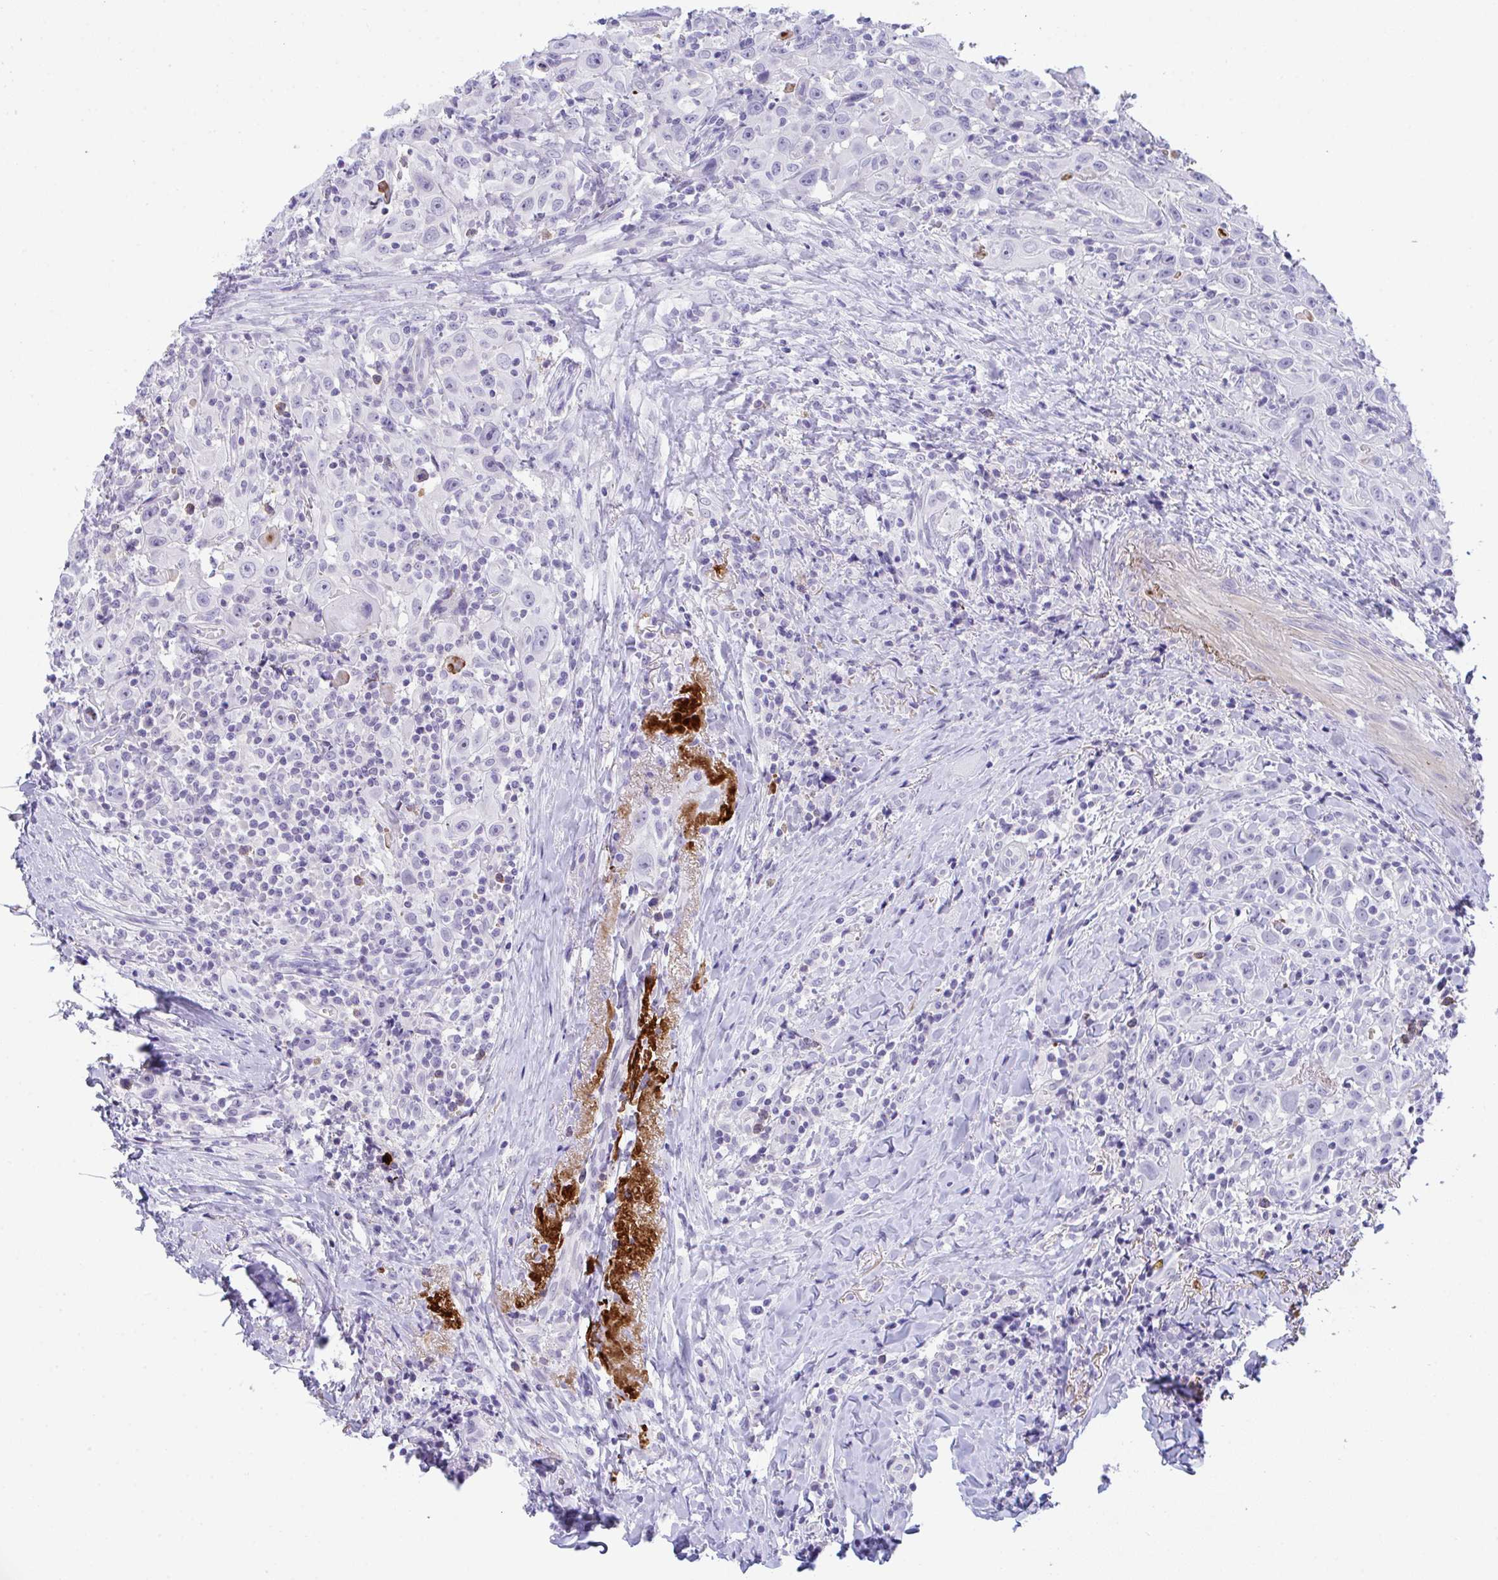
{"staining": {"intensity": "negative", "quantity": "none", "location": "none"}, "tissue": "head and neck cancer", "cell_type": "Tumor cells", "image_type": "cancer", "snomed": [{"axis": "morphology", "description": "Squamous cell carcinoma, NOS"}, {"axis": "topography", "description": "Head-Neck"}], "caption": "Immunohistochemistry (IHC) histopathology image of head and neck cancer (squamous cell carcinoma) stained for a protein (brown), which exhibits no positivity in tumor cells. (DAB immunohistochemistry (IHC) with hematoxylin counter stain).", "gene": "KMT2E", "patient": {"sex": "female", "age": 95}}